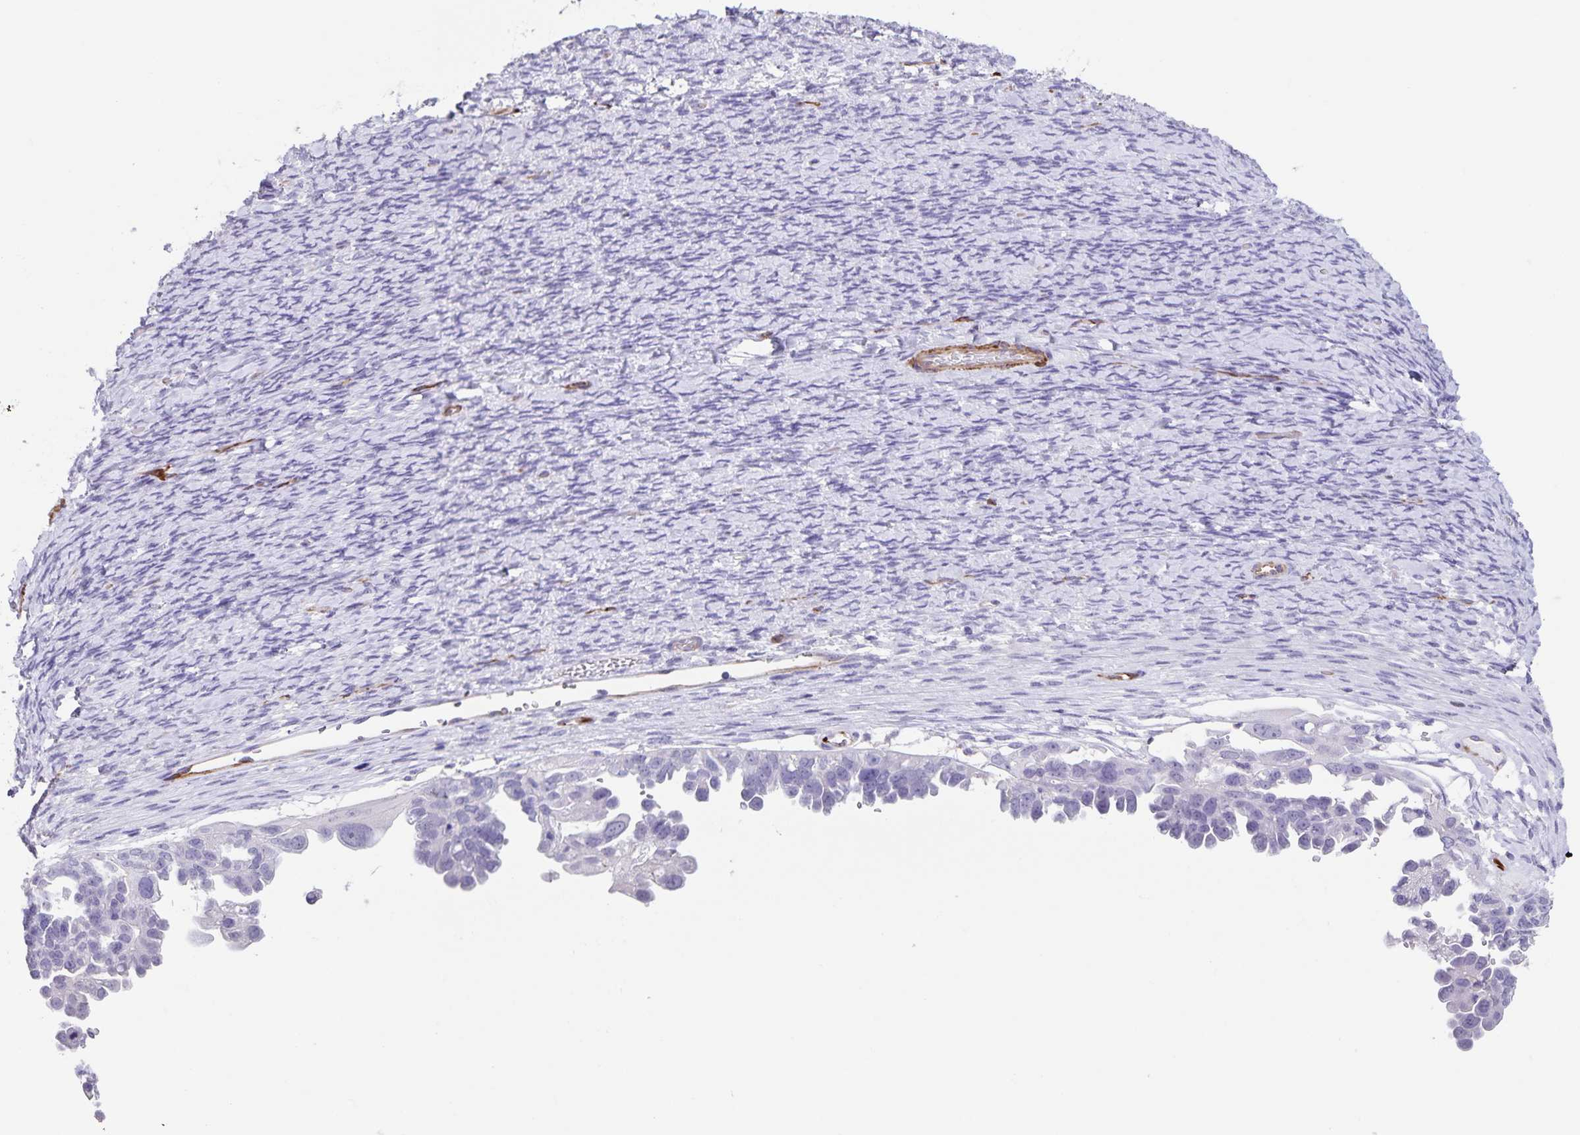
{"staining": {"intensity": "negative", "quantity": "none", "location": "none"}, "tissue": "ovarian cancer", "cell_type": "Tumor cells", "image_type": "cancer", "snomed": [{"axis": "morphology", "description": "Cystadenocarcinoma, serous, NOS"}, {"axis": "topography", "description": "Ovary"}], "caption": "This is an IHC photomicrograph of human ovarian cancer. There is no staining in tumor cells.", "gene": "SYNM", "patient": {"sex": "female", "age": 53}}